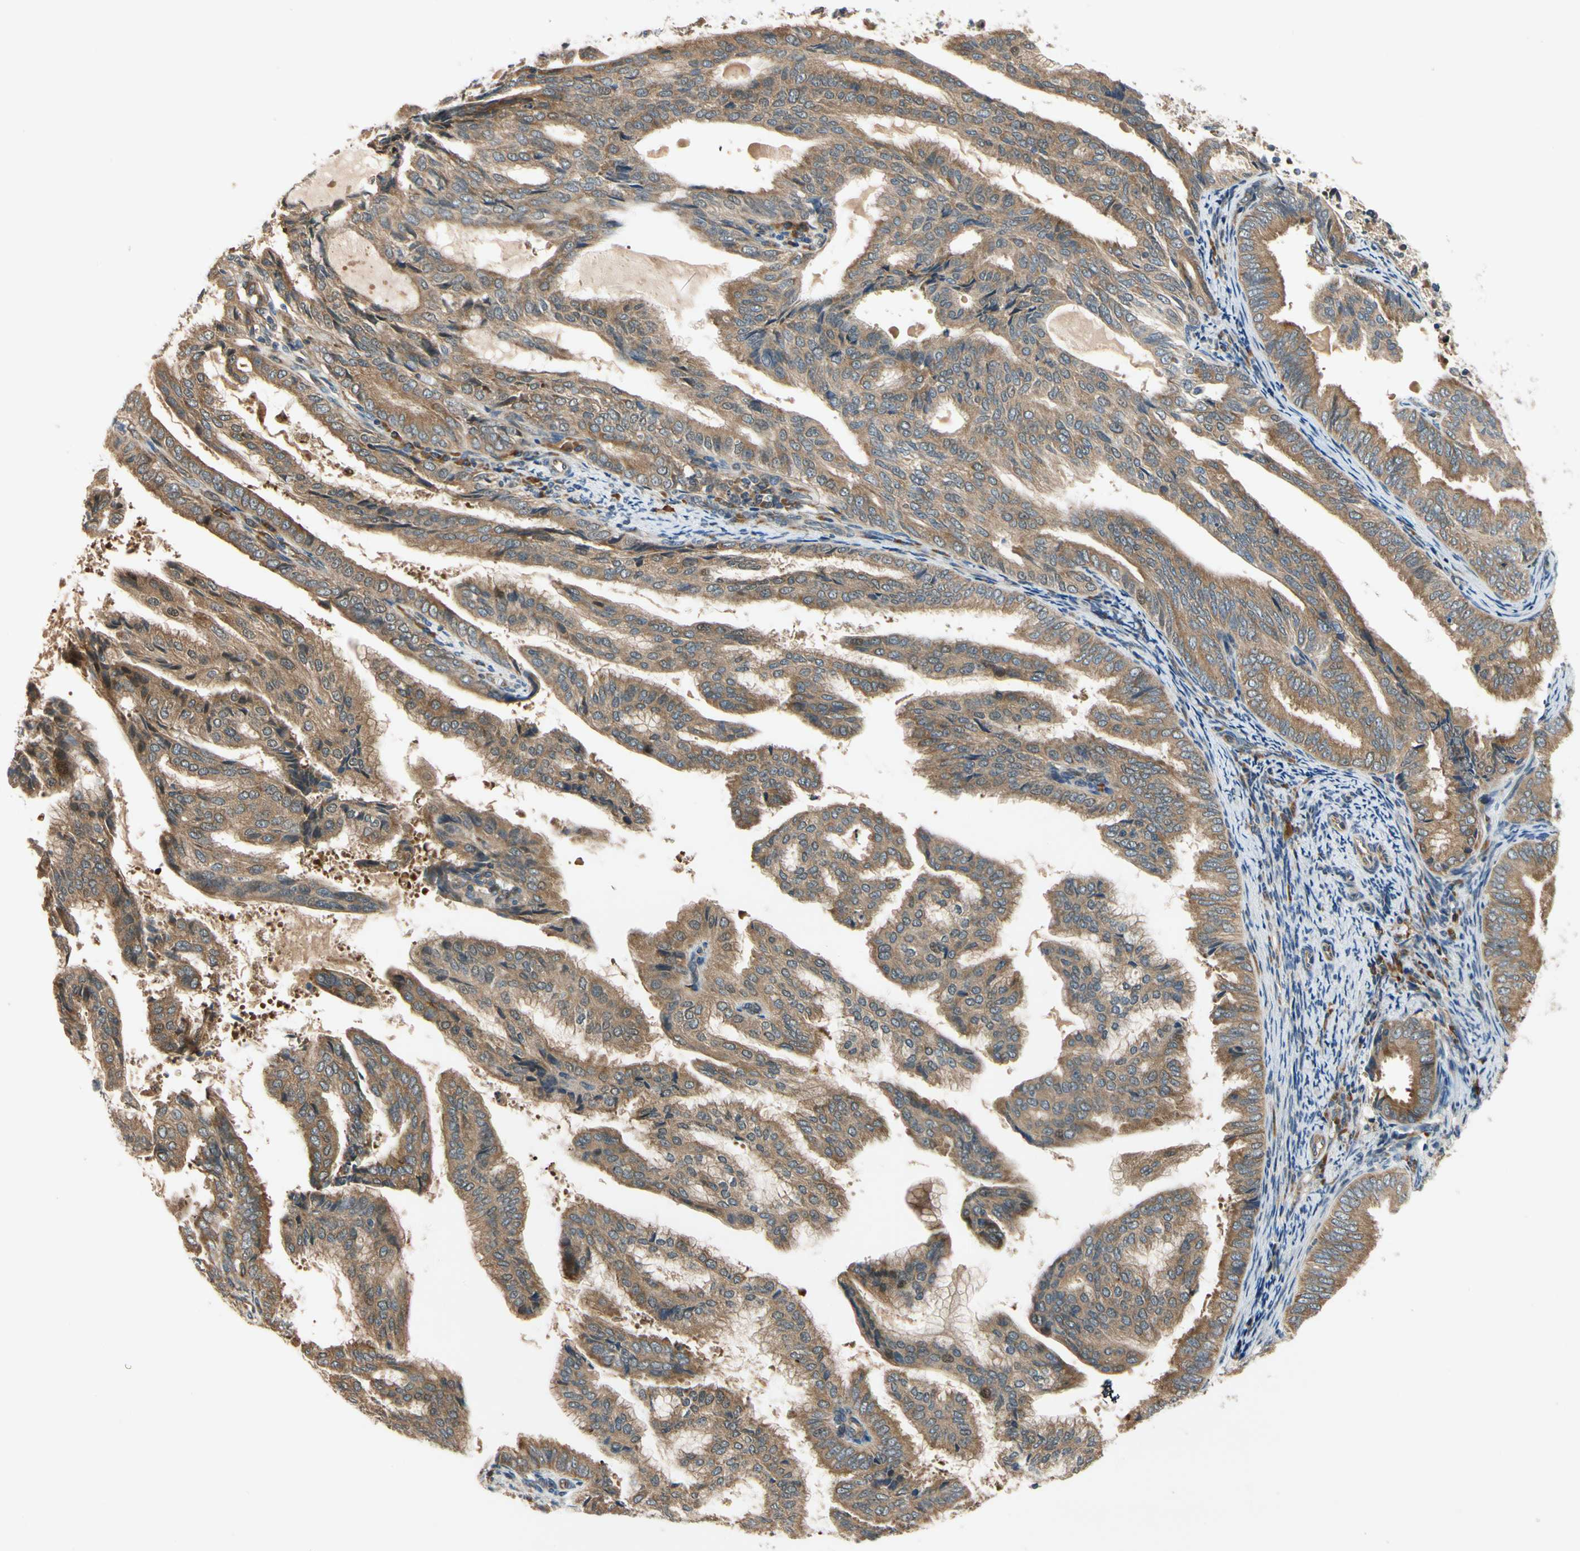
{"staining": {"intensity": "moderate", "quantity": ">75%", "location": "cytoplasmic/membranous"}, "tissue": "endometrial cancer", "cell_type": "Tumor cells", "image_type": "cancer", "snomed": [{"axis": "morphology", "description": "Adenocarcinoma, NOS"}, {"axis": "topography", "description": "Endometrium"}], "caption": "Immunohistochemical staining of endometrial cancer demonstrates medium levels of moderate cytoplasmic/membranous protein positivity in approximately >75% of tumor cells. The staining is performed using DAB (3,3'-diaminobenzidine) brown chromogen to label protein expression. The nuclei are counter-stained blue using hematoxylin.", "gene": "TDRP", "patient": {"sex": "female", "age": 58}}